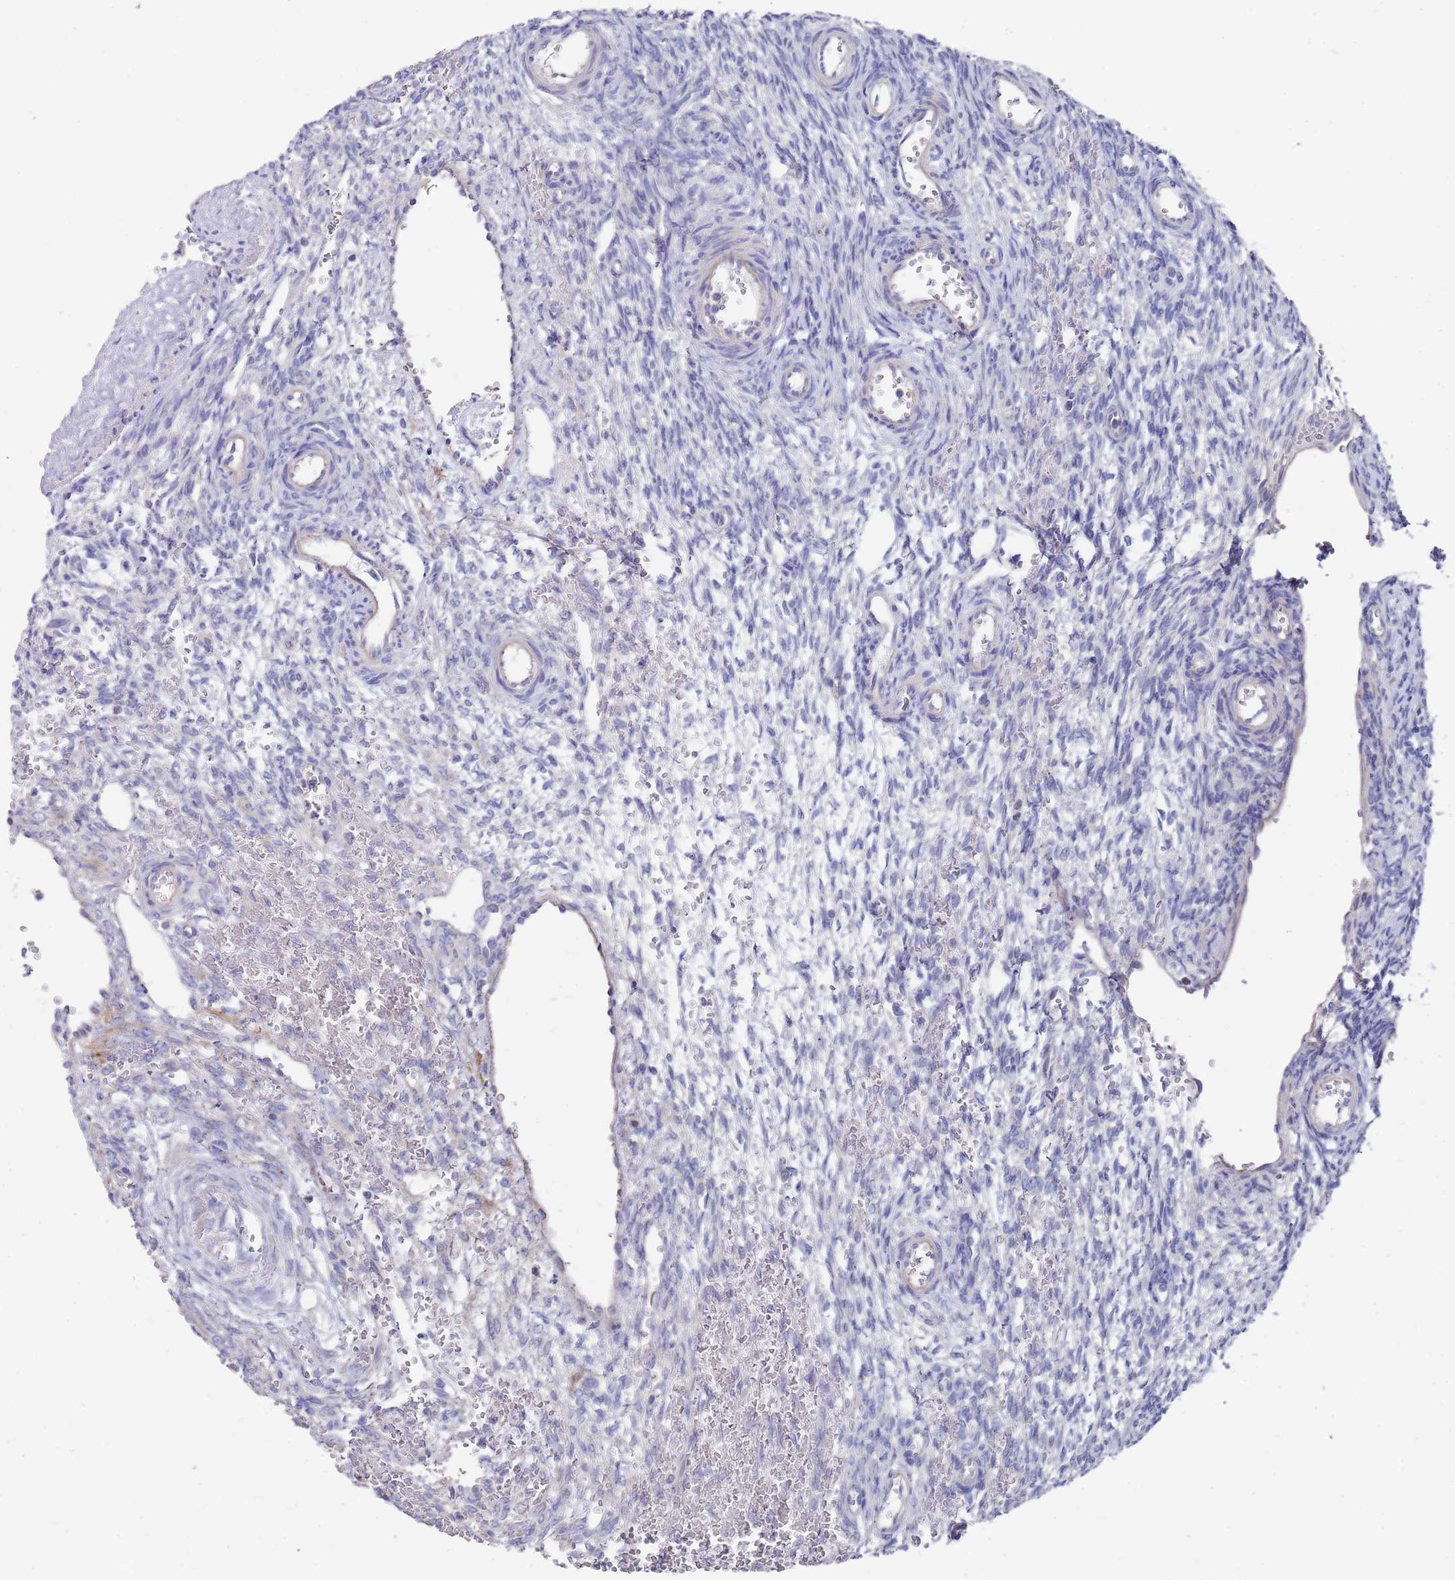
{"staining": {"intensity": "negative", "quantity": "none", "location": "none"}, "tissue": "ovary", "cell_type": "Ovarian stroma cells", "image_type": "normal", "snomed": [{"axis": "morphology", "description": "Normal tissue, NOS"}, {"axis": "topography", "description": "Ovary"}], "caption": "Immunohistochemical staining of benign human ovary displays no significant positivity in ovarian stroma cells.", "gene": "SCAPER", "patient": {"sex": "female", "age": 39}}